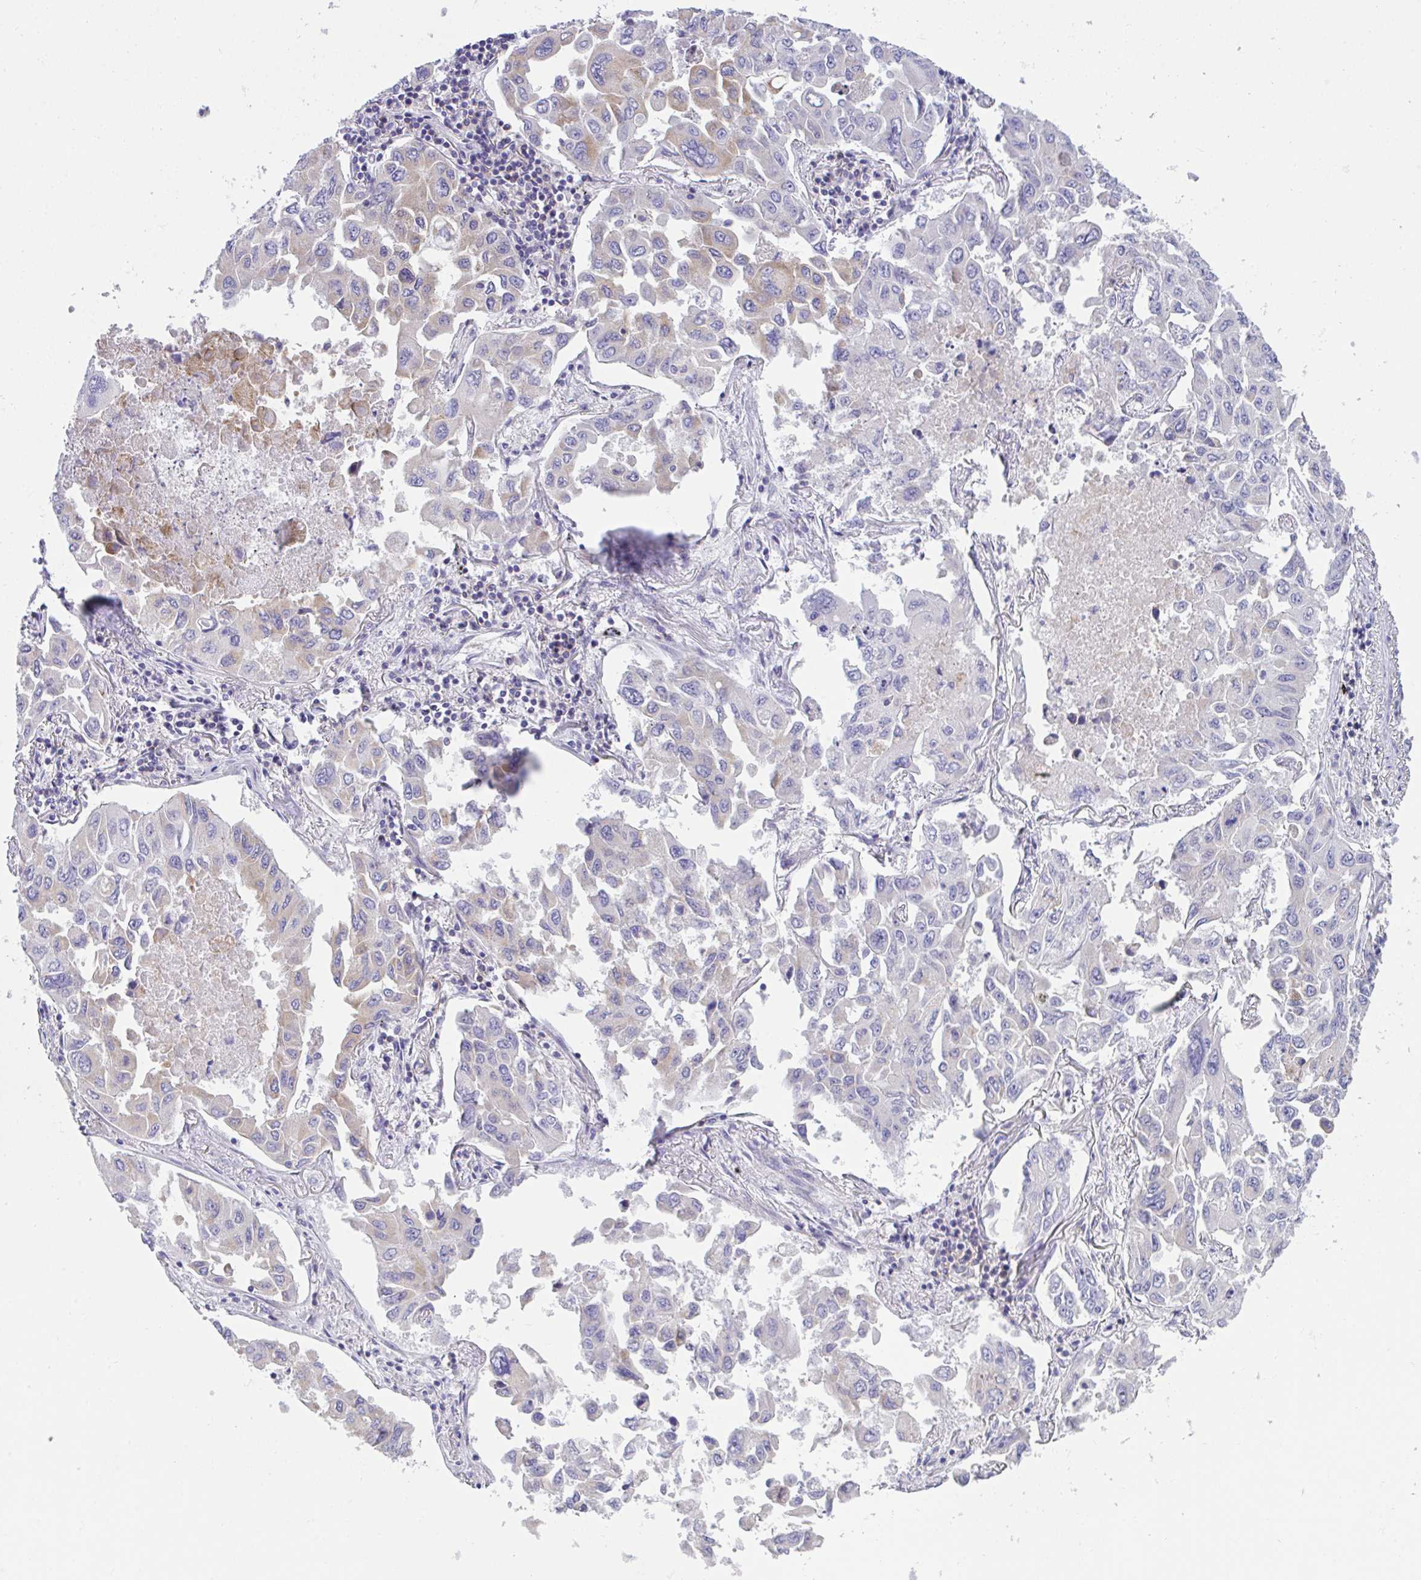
{"staining": {"intensity": "moderate", "quantity": "<25%", "location": "cytoplasmic/membranous"}, "tissue": "lung cancer", "cell_type": "Tumor cells", "image_type": "cancer", "snomed": [{"axis": "morphology", "description": "Adenocarcinoma, NOS"}, {"axis": "topography", "description": "Lung"}], "caption": "A brown stain shows moderate cytoplasmic/membranous staining of a protein in lung adenocarcinoma tumor cells. (Stains: DAB (3,3'-diaminobenzidine) in brown, nuclei in blue, Microscopy: brightfield microscopy at high magnification).", "gene": "MIA3", "patient": {"sex": "male", "age": 64}}